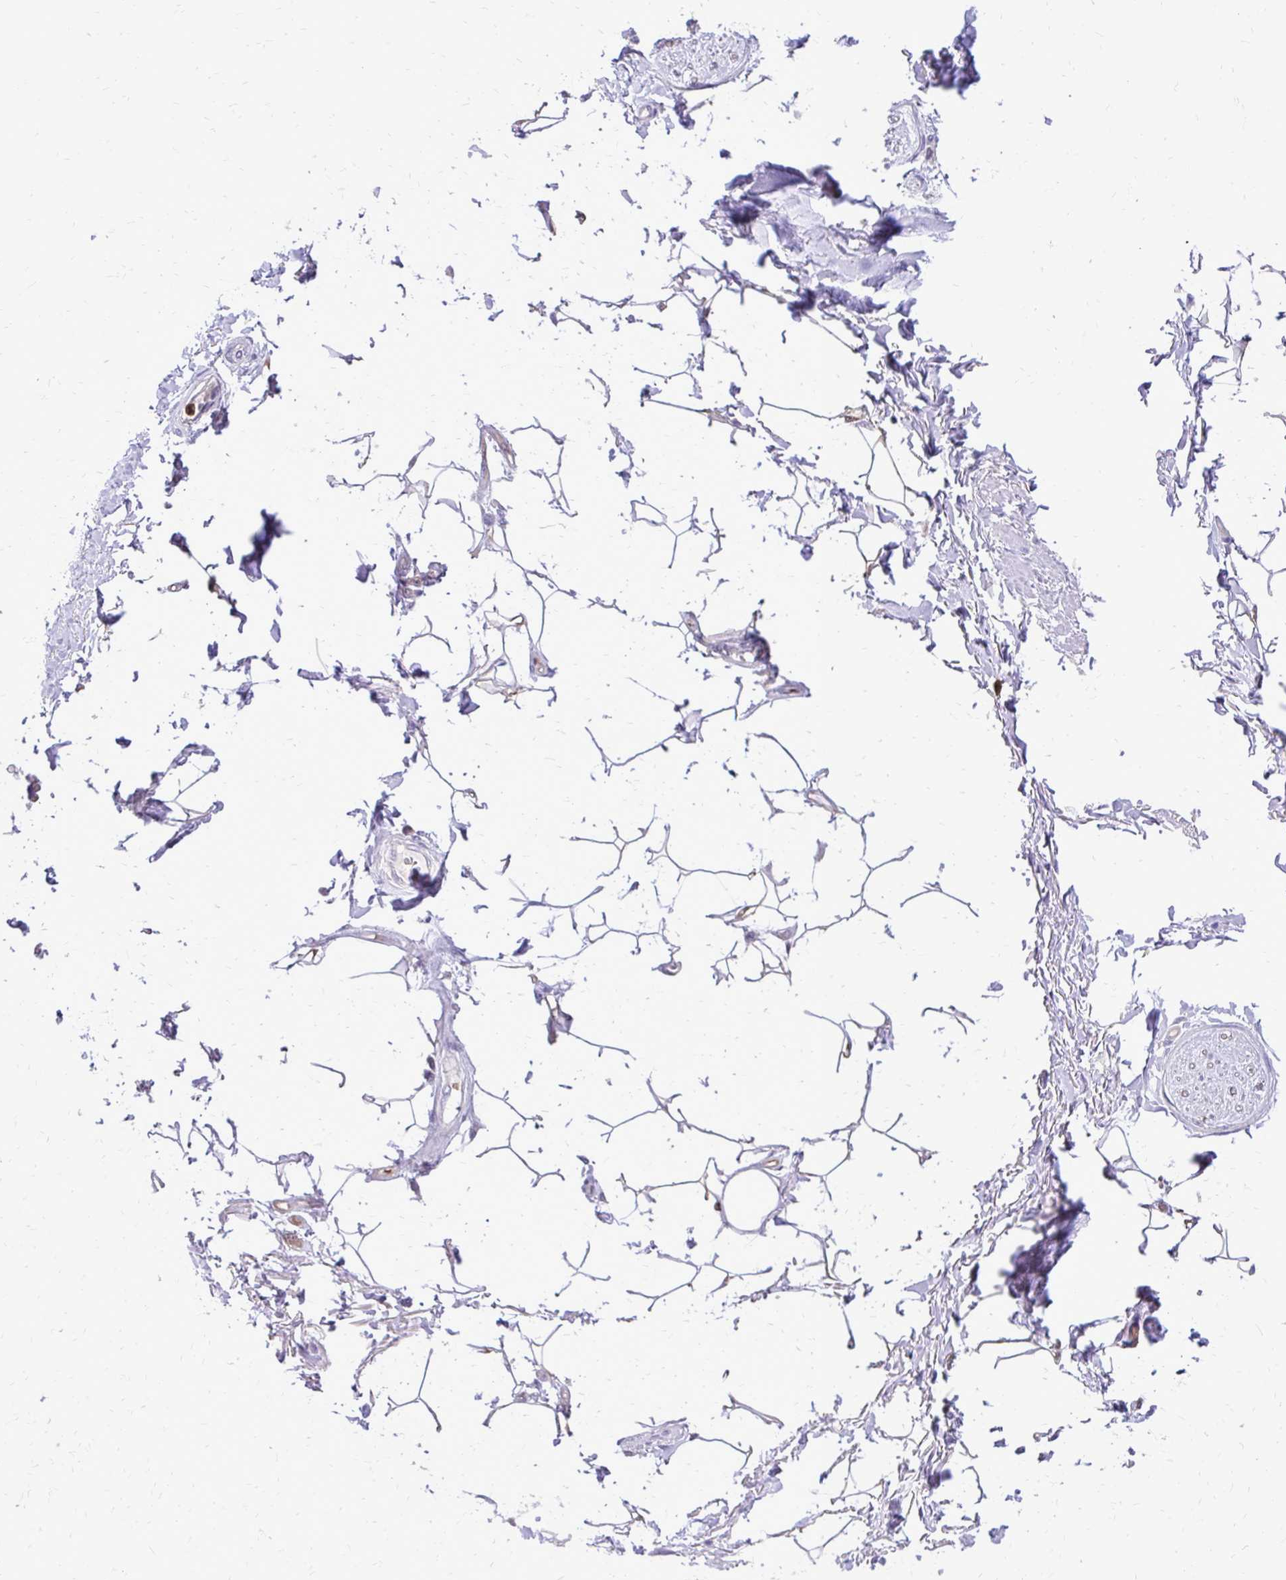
{"staining": {"intensity": "negative", "quantity": "none", "location": "none"}, "tissue": "adipose tissue", "cell_type": "Adipocytes", "image_type": "normal", "snomed": [{"axis": "morphology", "description": "Normal tissue, NOS"}, {"axis": "topography", "description": "Peripheral nerve tissue"}], "caption": "This is an IHC photomicrograph of benign human adipose tissue. There is no positivity in adipocytes.", "gene": "CAT", "patient": {"sex": "male", "age": 51}}